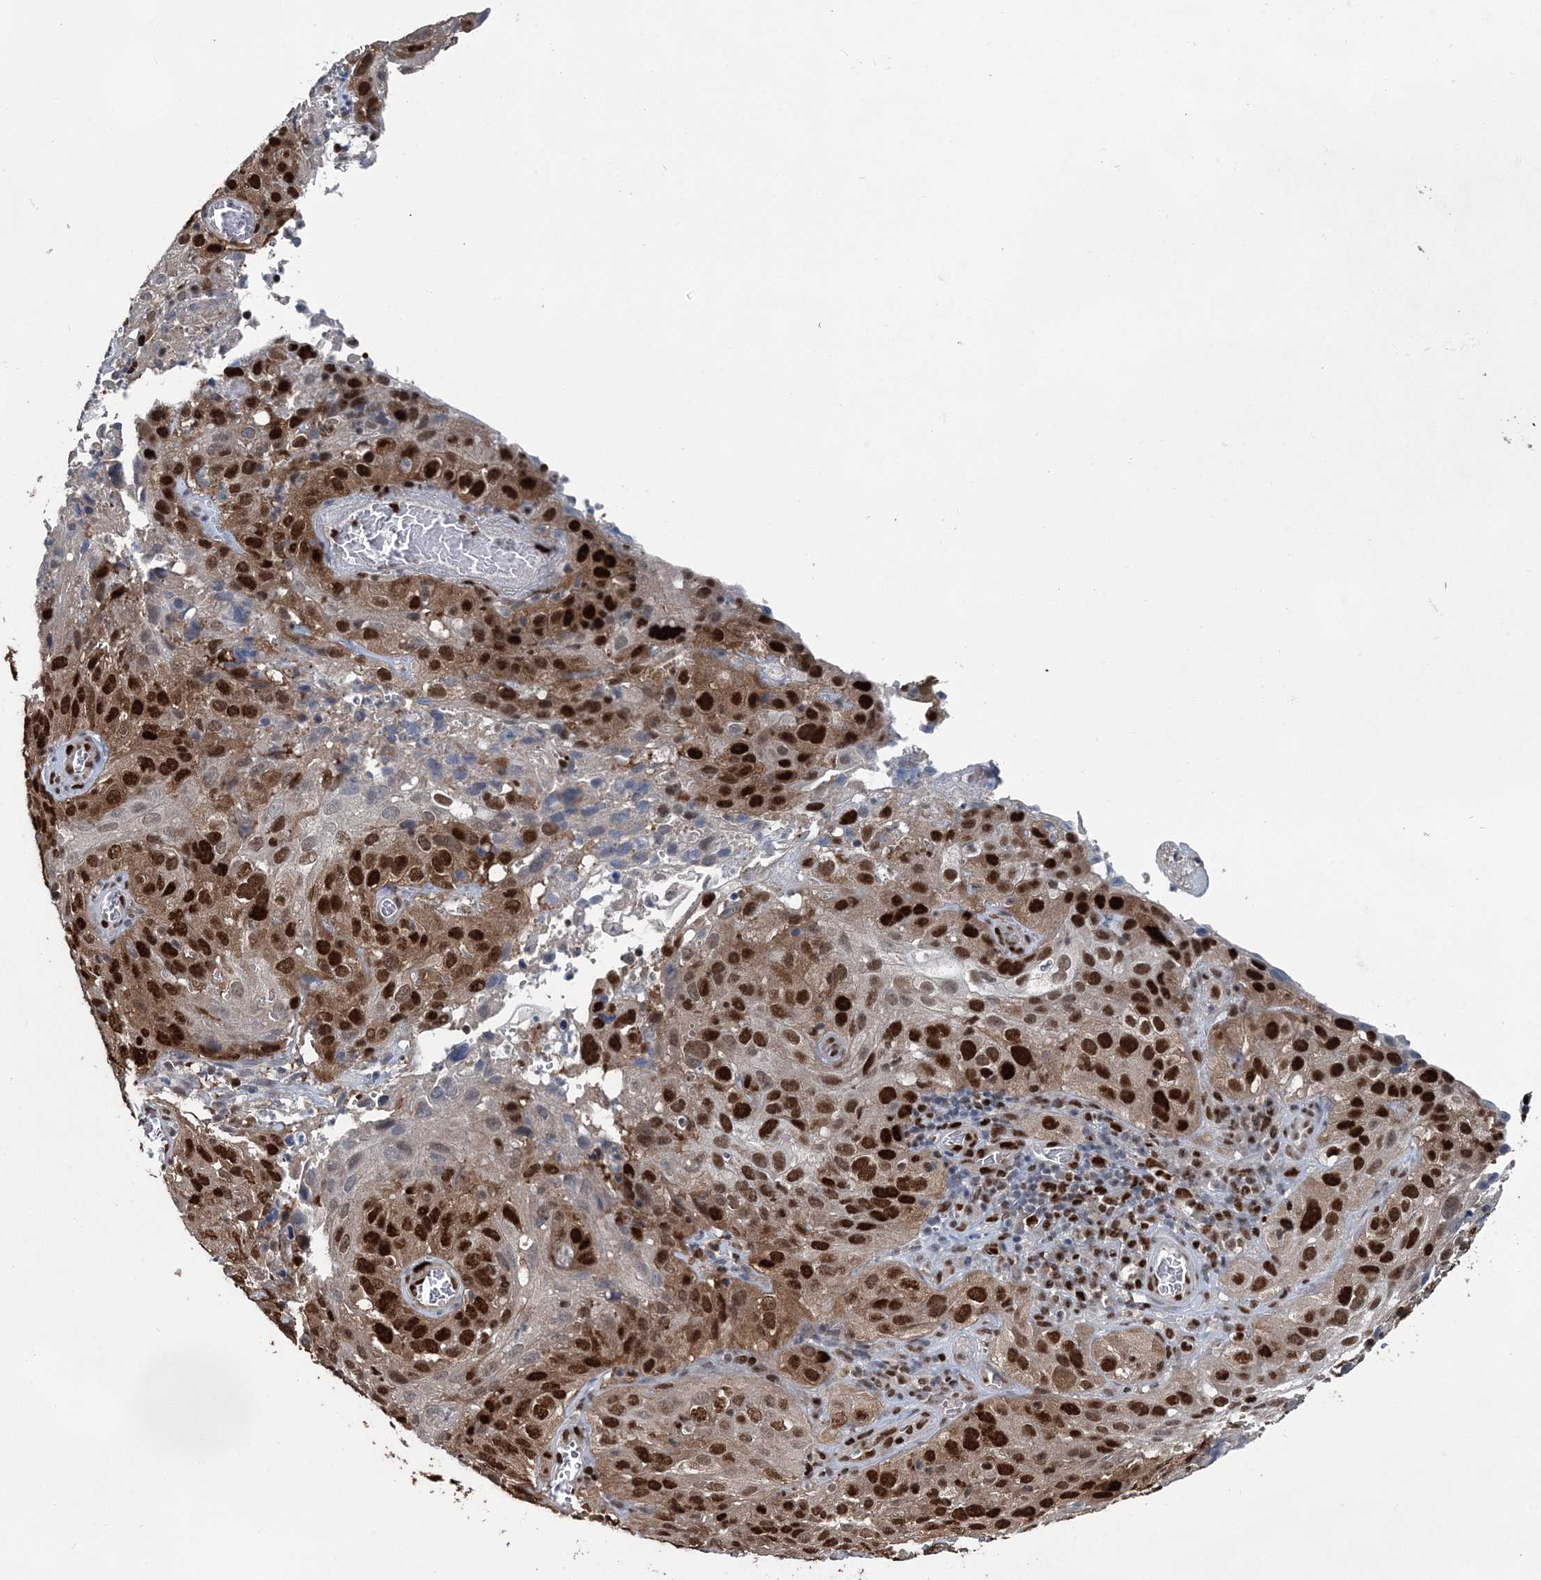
{"staining": {"intensity": "strong", "quantity": ">75%", "location": "nuclear"}, "tissue": "cervical cancer", "cell_type": "Tumor cells", "image_type": "cancer", "snomed": [{"axis": "morphology", "description": "Squamous cell carcinoma, NOS"}, {"axis": "topography", "description": "Cervix"}], "caption": "The micrograph shows staining of squamous cell carcinoma (cervical), revealing strong nuclear protein expression (brown color) within tumor cells.", "gene": "HAT1", "patient": {"sex": "female", "age": 32}}